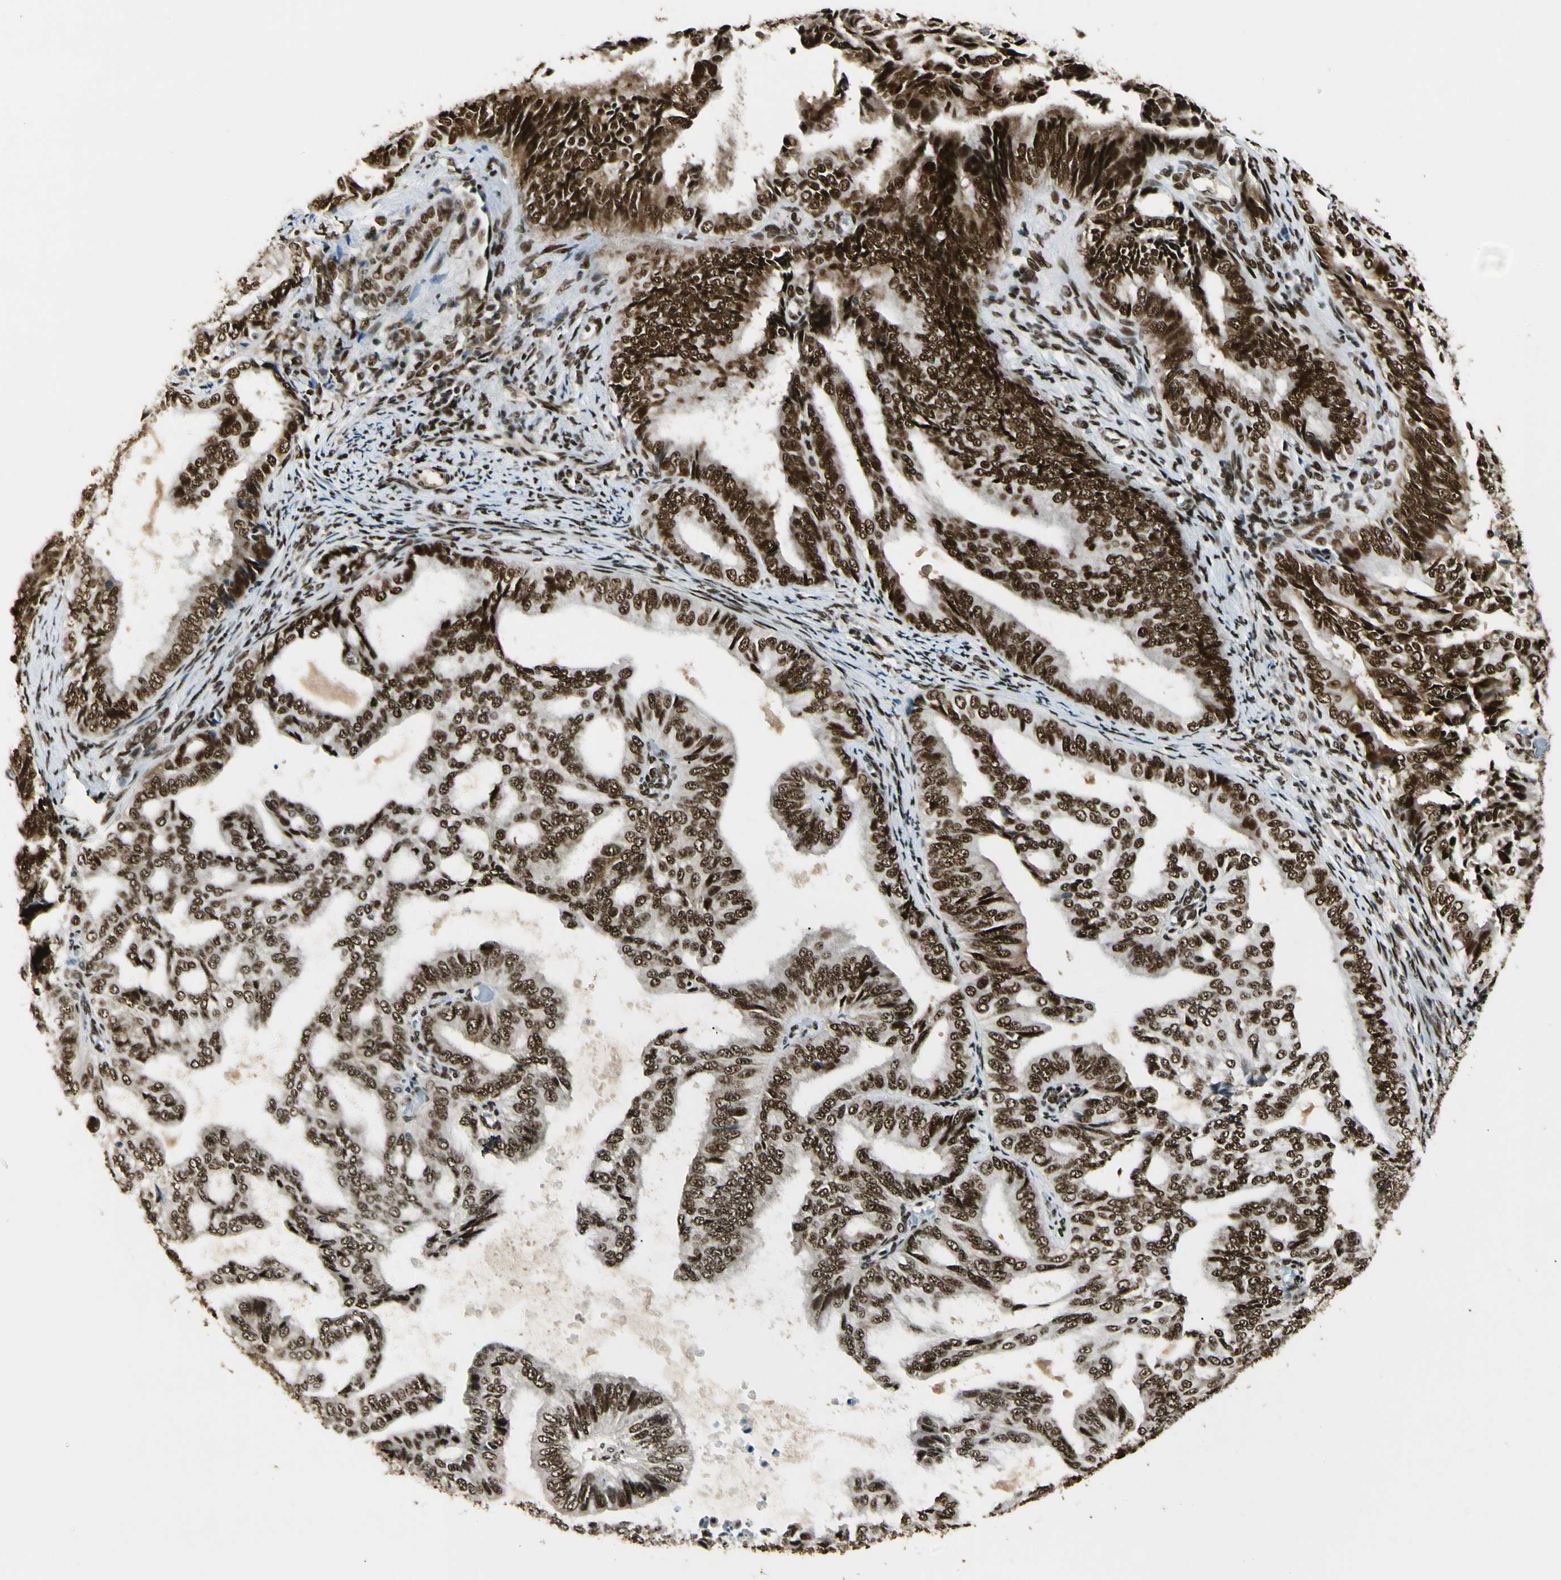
{"staining": {"intensity": "strong", "quantity": ">75%", "location": "cytoplasmic/membranous,nuclear"}, "tissue": "endometrial cancer", "cell_type": "Tumor cells", "image_type": "cancer", "snomed": [{"axis": "morphology", "description": "Adenocarcinoma, NOS"}, {"axis": "topography", "description": "Endometrium"}], "caption": "DAB immunohistochemical staining of human adenocarcinoma (endometrial) exhibits strong cytoplasmic/membranous and nuclear protein staining in about >75% of tumor cells.", "gene": "FUS", "patient": {"sex": "female", "age": 58}}